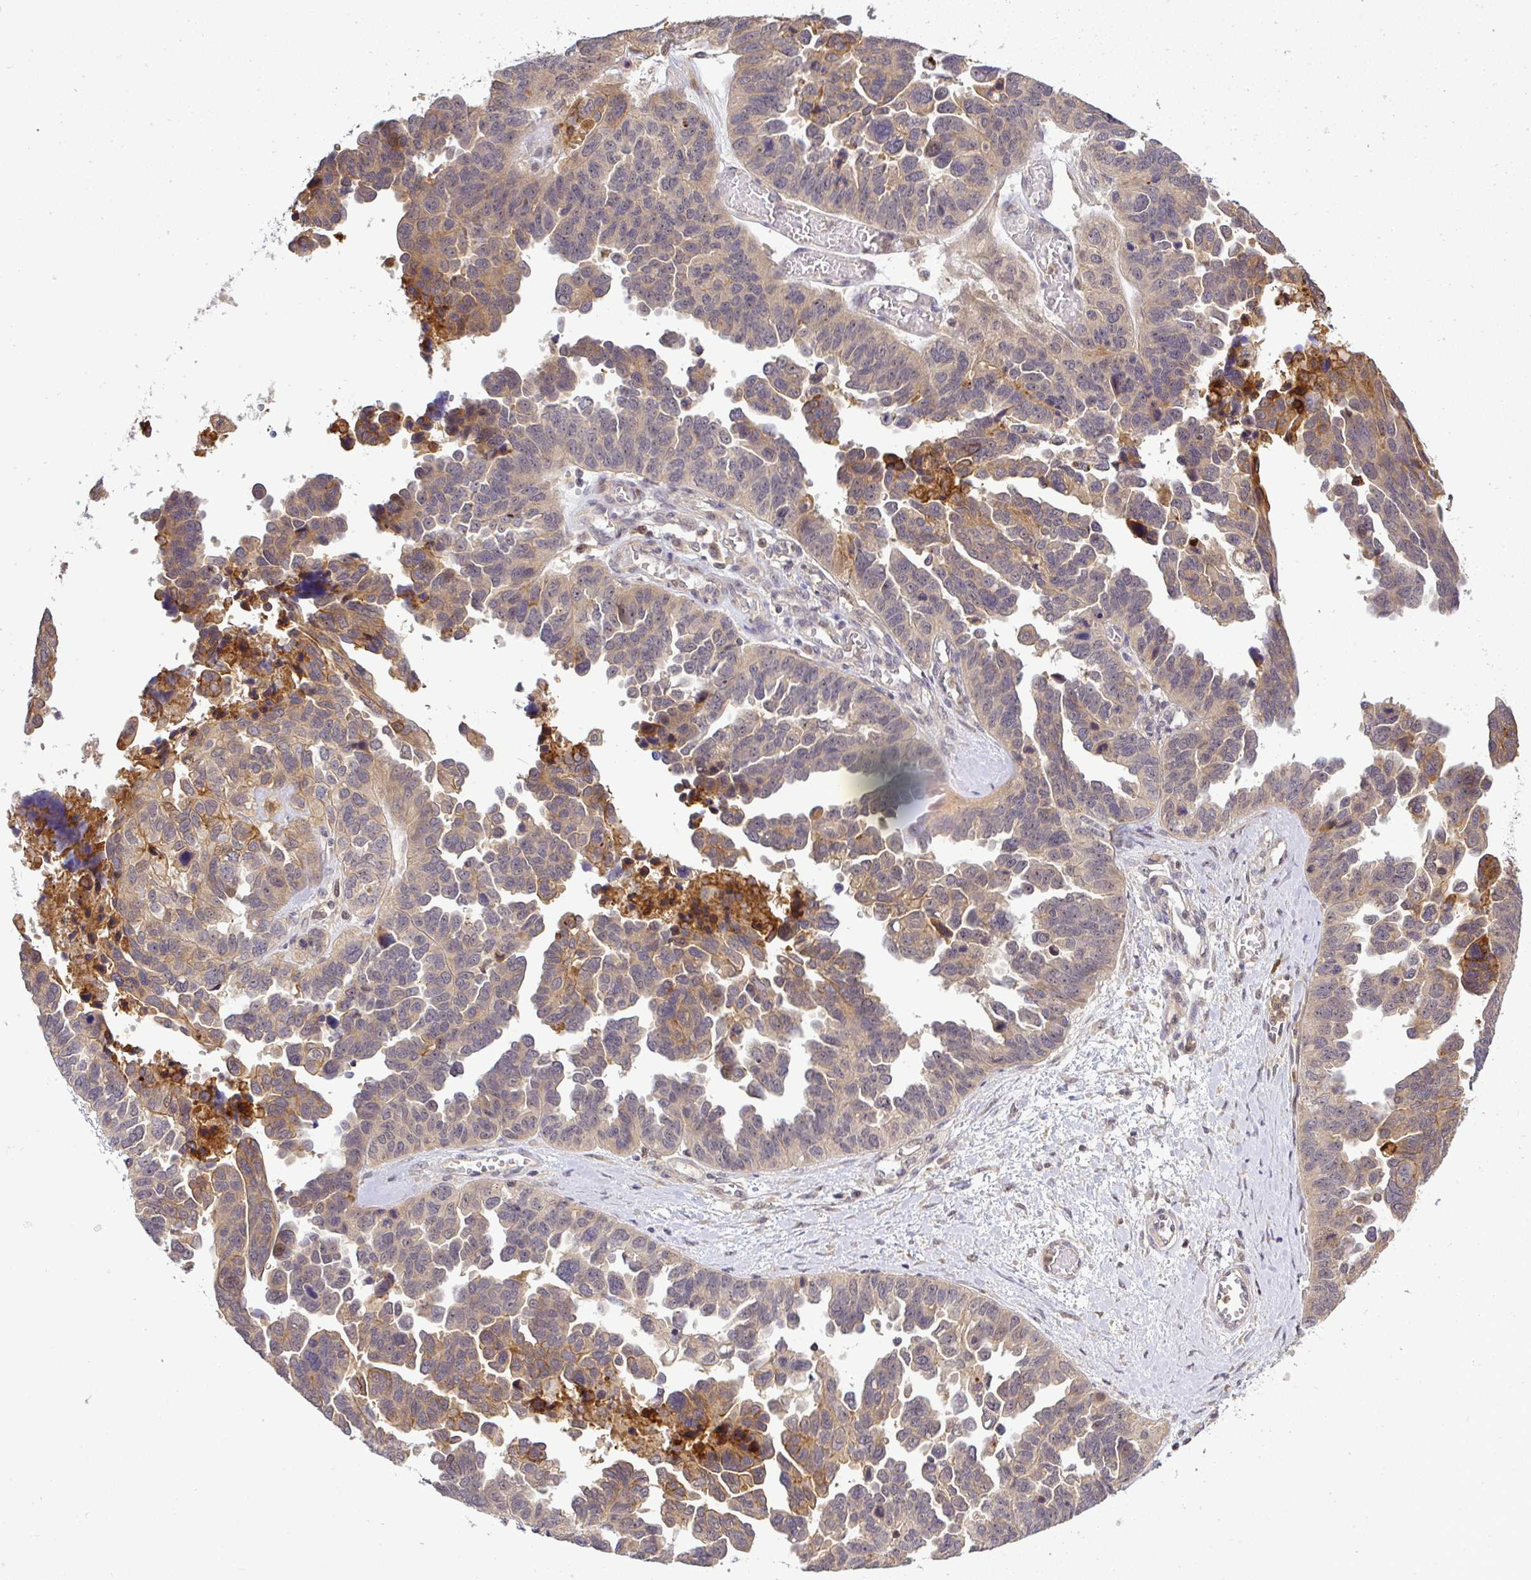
{"staining": {"intensity": "weak", "quantity": ">75%", "location": "cytoplasmic/membranous"}, "tissue": "ovarian cancer", "cell_type": "Tumor cells", "image_type": "cancer", "snomed": [{"axis": "morphology", "description": "Cystadenocarcinoma, serous, NOS"}, {"axis": "topography", "description": "Ovary"}], "caption": "High-power microscopy captured an IHC micrograph of ovarian cancer, revealing weak cytoplasmic/membranous expression in approximately >75% of tumor cells.", "gene": "FAM153A", "patient": {"sex": "female", "age": 64}}